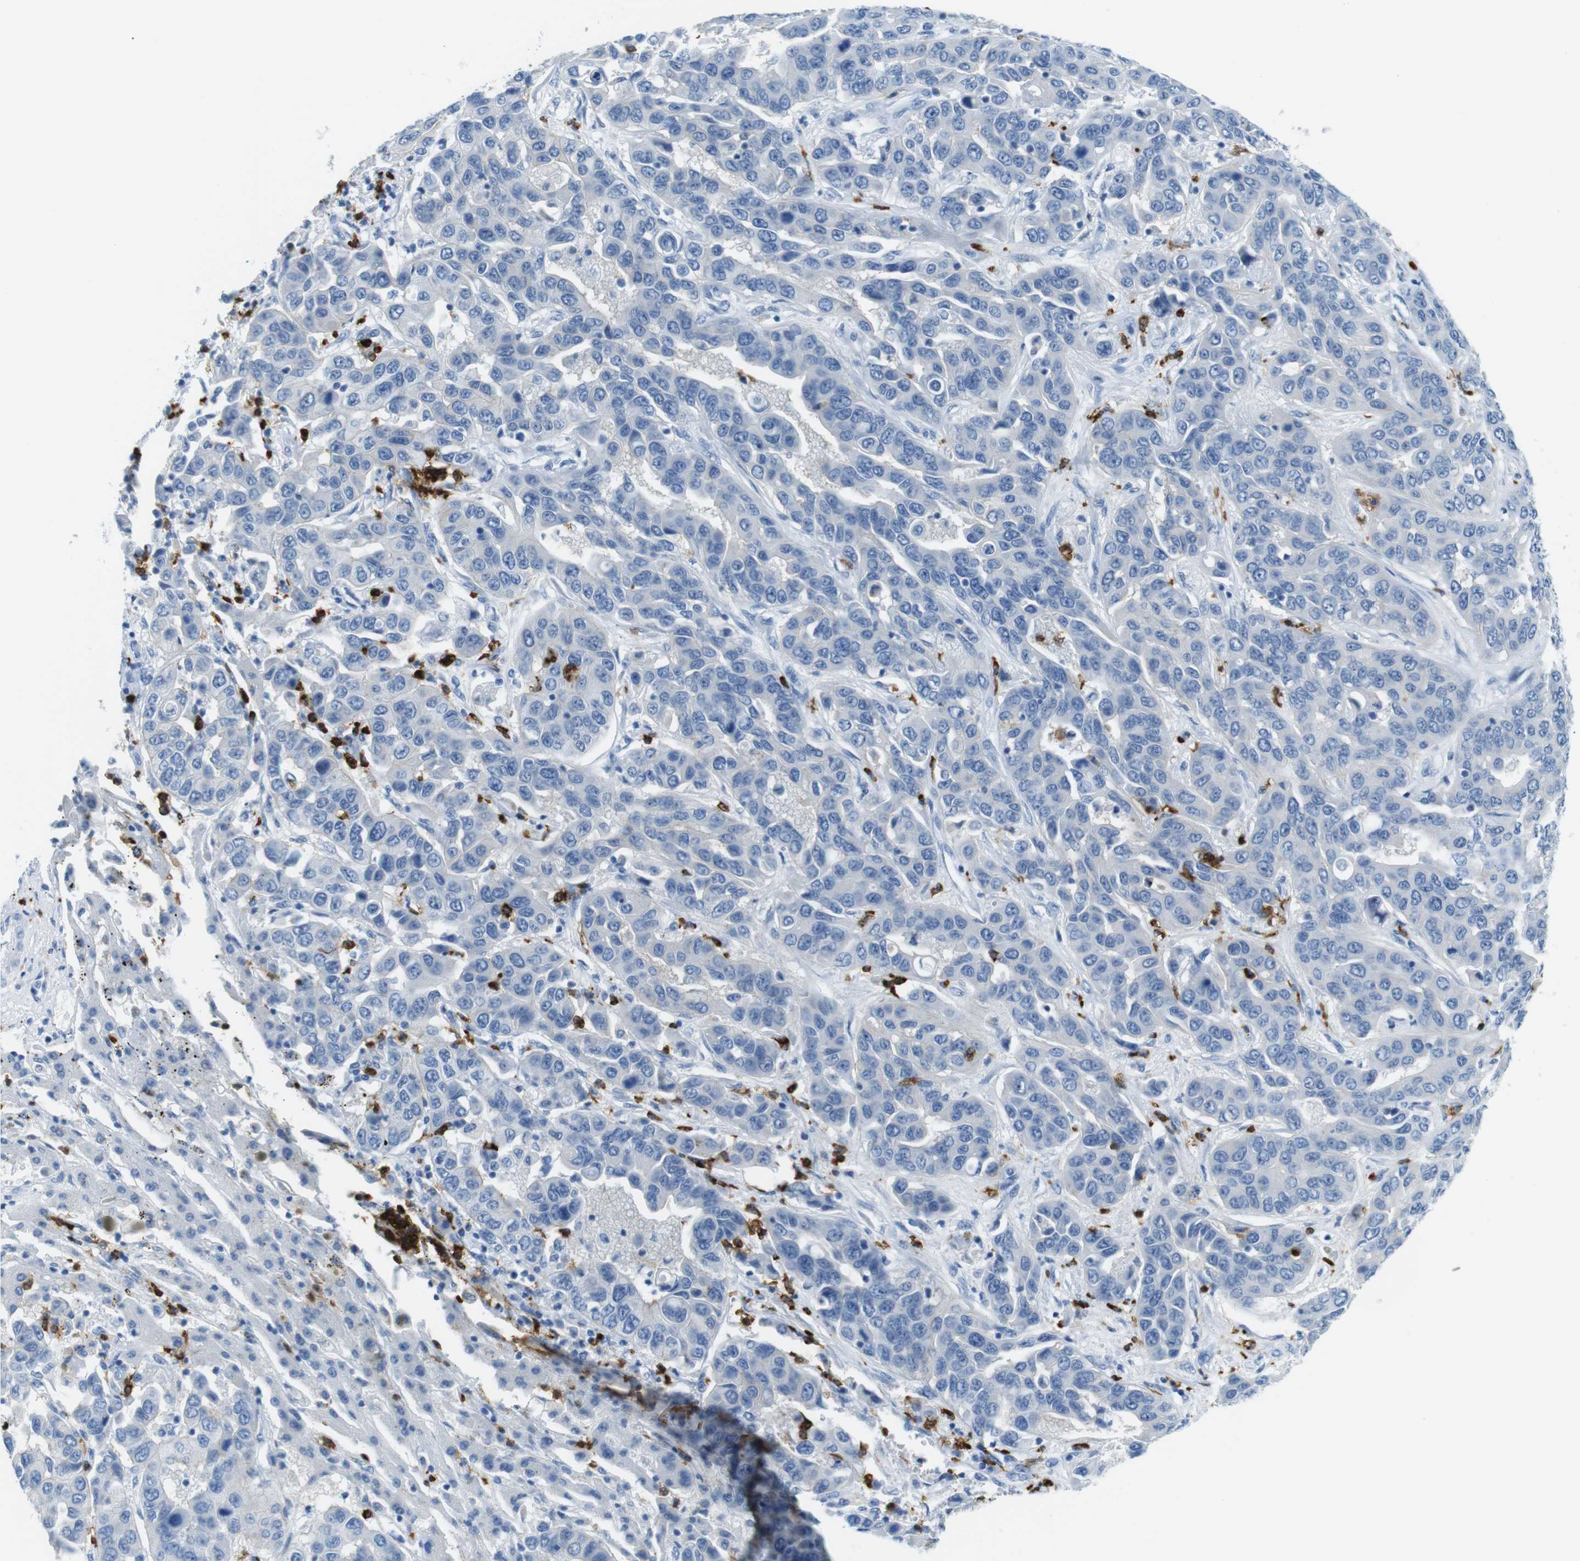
{"staining": {"intensity": "negative", "quantity": "none", "location": "none"}, "tissue": "liver cancer", "cell_type": "Tumor cells", "image_type": "cancer", "snomed": [{"axis": "morphology", "description": "Cholangiocarcinoma"}, {"axis": "topography", "description": "Liver"}], "caption": "This is a photomicrograph of immunohistochemistry (IHC) staining of liver cancer (cholangiocarcinoma), which shows no staining in tumor cells.", "gene": "MCEMP1", "patient": {"sex": "female", "age": 52}}